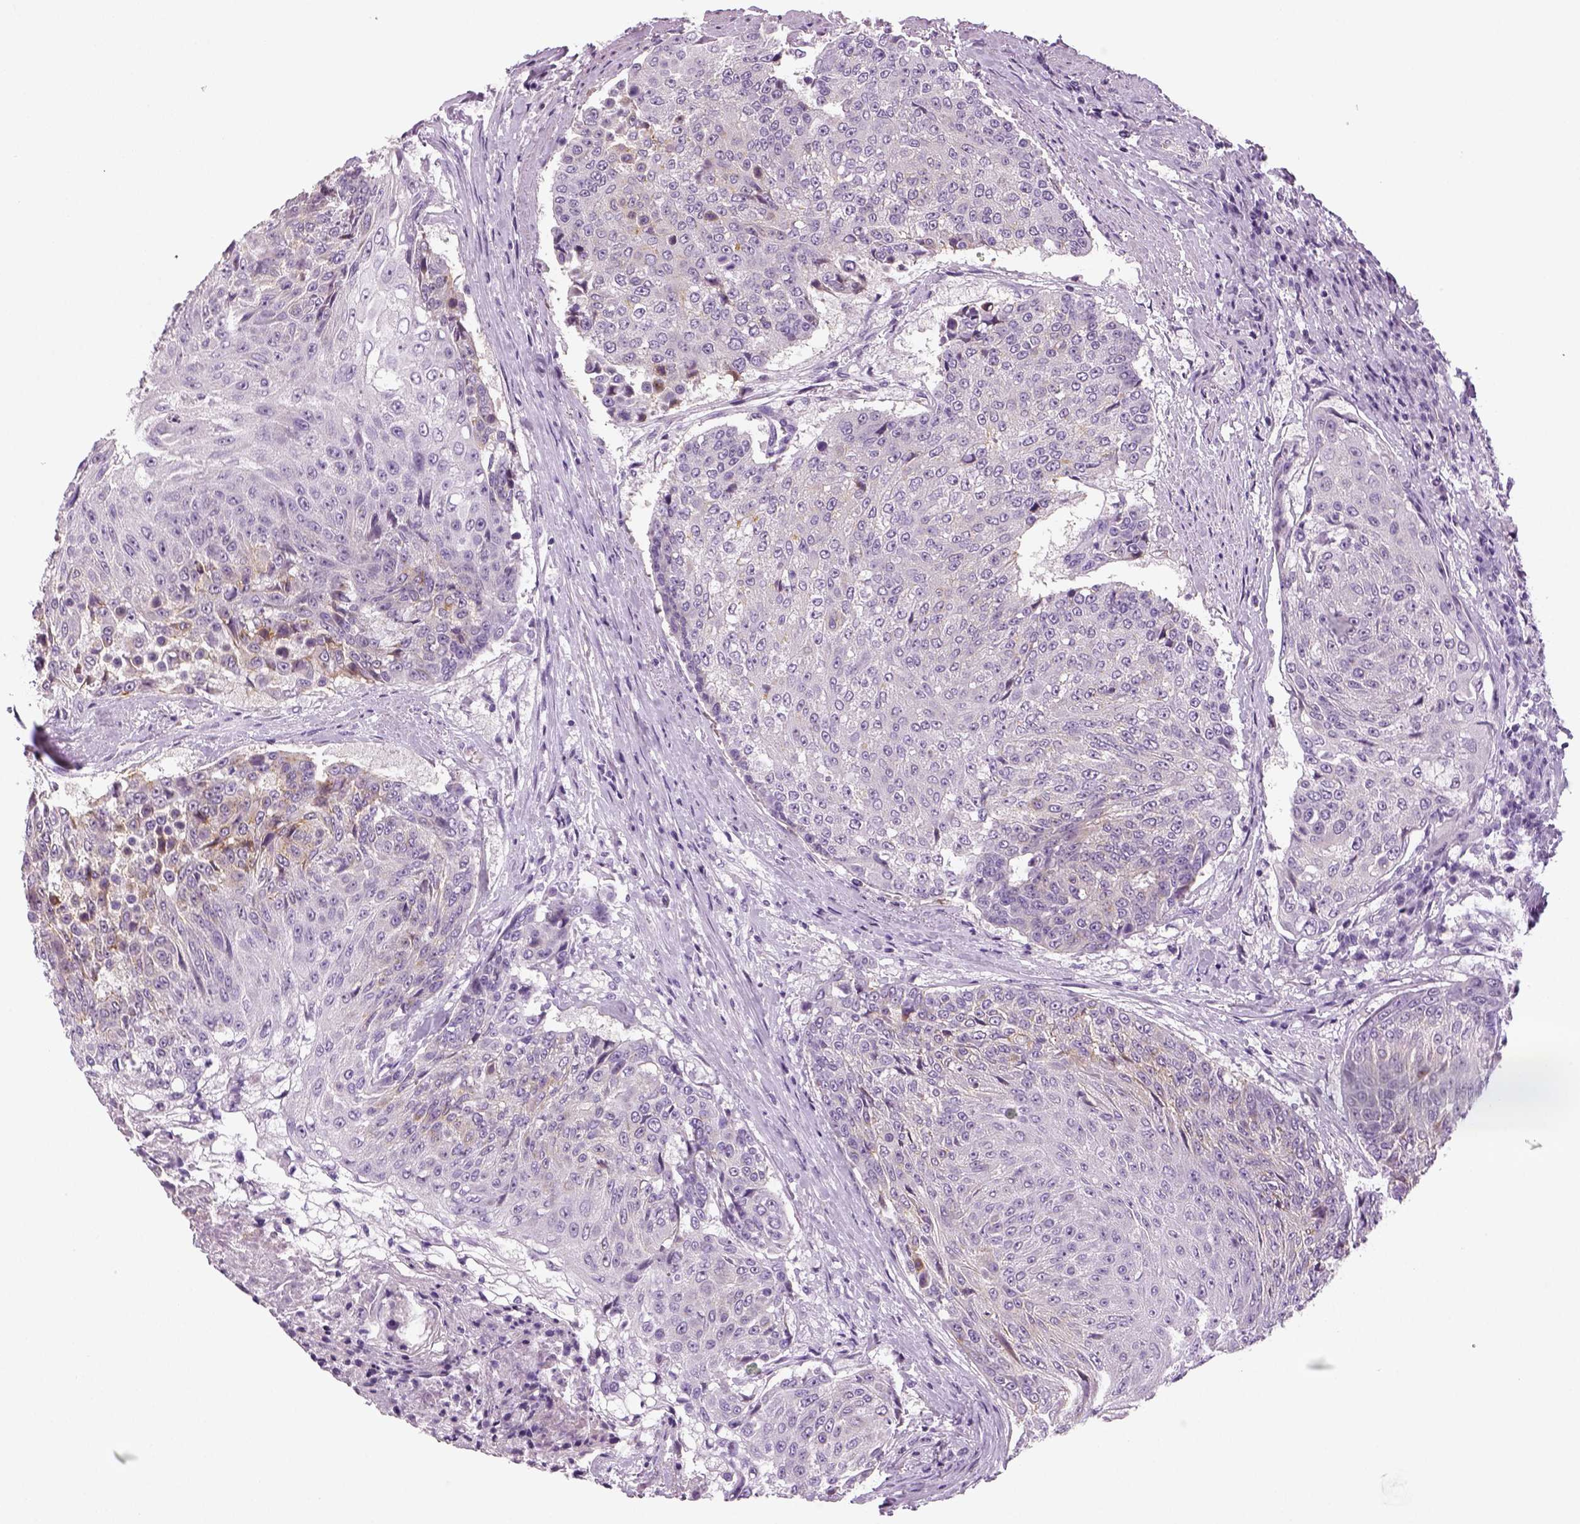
{"staining": {"intensity": "negative", "quantity": "none", "location": "none"}, "tissue": "urothelial cancer", "cell_type": "Tumor cells", "image_type": "cancer", "snomed": [{"axis": "morphology", "description": "Urothelial carcinoma, High grade"}, {"axis": "topography", "description": "Urinary bladder"}], "caption": "Immunohistochemistry (IHC) image of human urothelial cancer stained for a protein (brown), which shows no positivity in tumor cells. Brightfield microscopy of immunohistochemistry stained with DAB (3,3'-diaminobenzidine) (brown) and hematoxylin (blue), captured at high magnification.", "gene": "TSPAN7", "patient": {"sex": "female", "age": 63}}